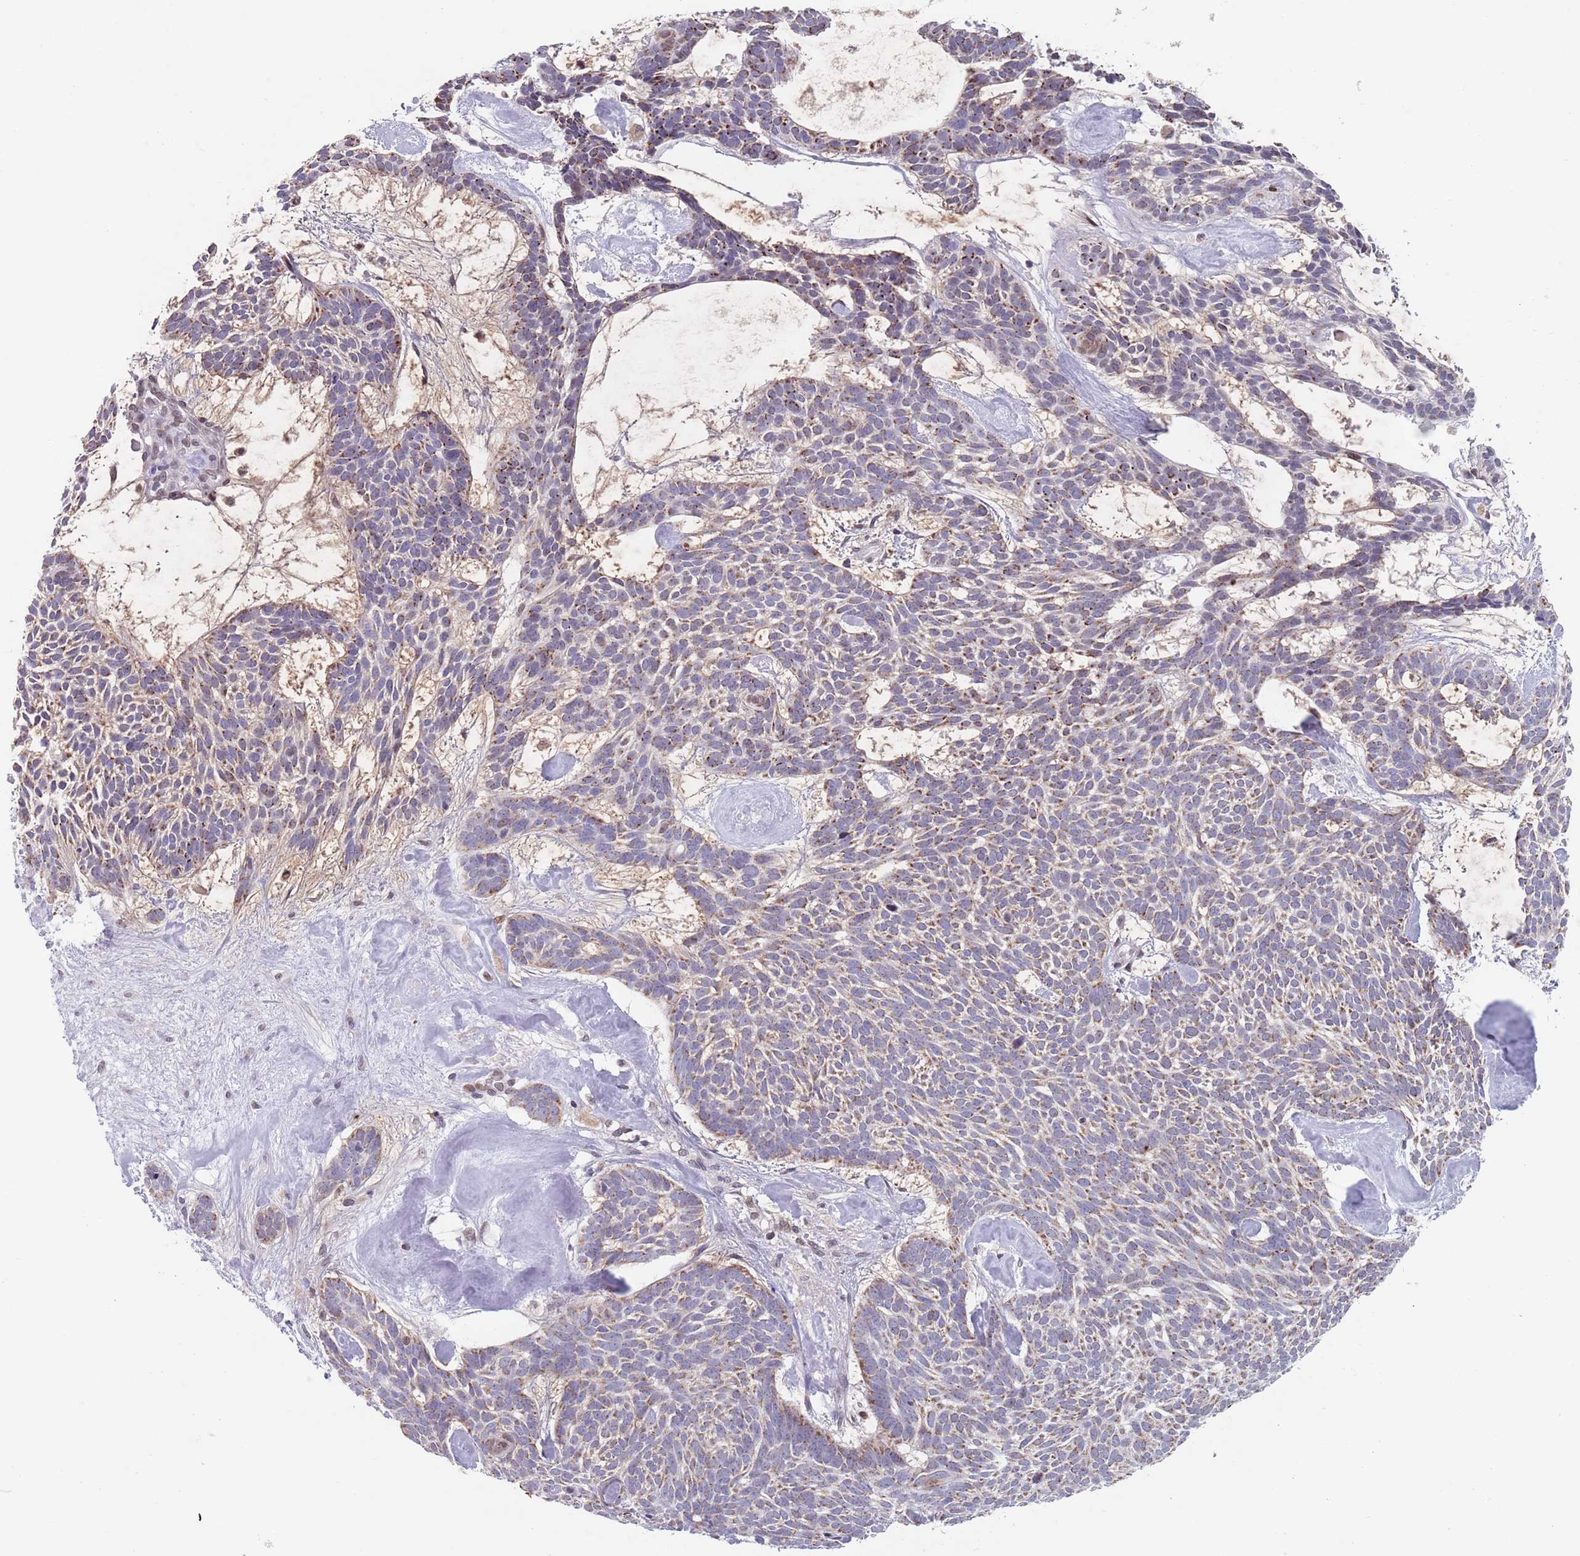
{"staining": {"intensity": "moderate", "quantity": ">75%", "location": "cytoplasmic/membranous"}, "tissue": "skin cancer", "cell_type": "Tumor cells", "image_type": "cancer", "snomed": [{"axis": "morphology", "description": "Basal cell carcinoma"}, {"axis": "topography", "description": "Skin"}], "caption": "This is a micrograph of immunohistochemistry staining of basal cell carcinoma (skin), which shows moderate expression in the cytoplasmic/membranous of tumor cells.", "gene": "MFSD12", "patient": {"sex": "male", "age": 61}}